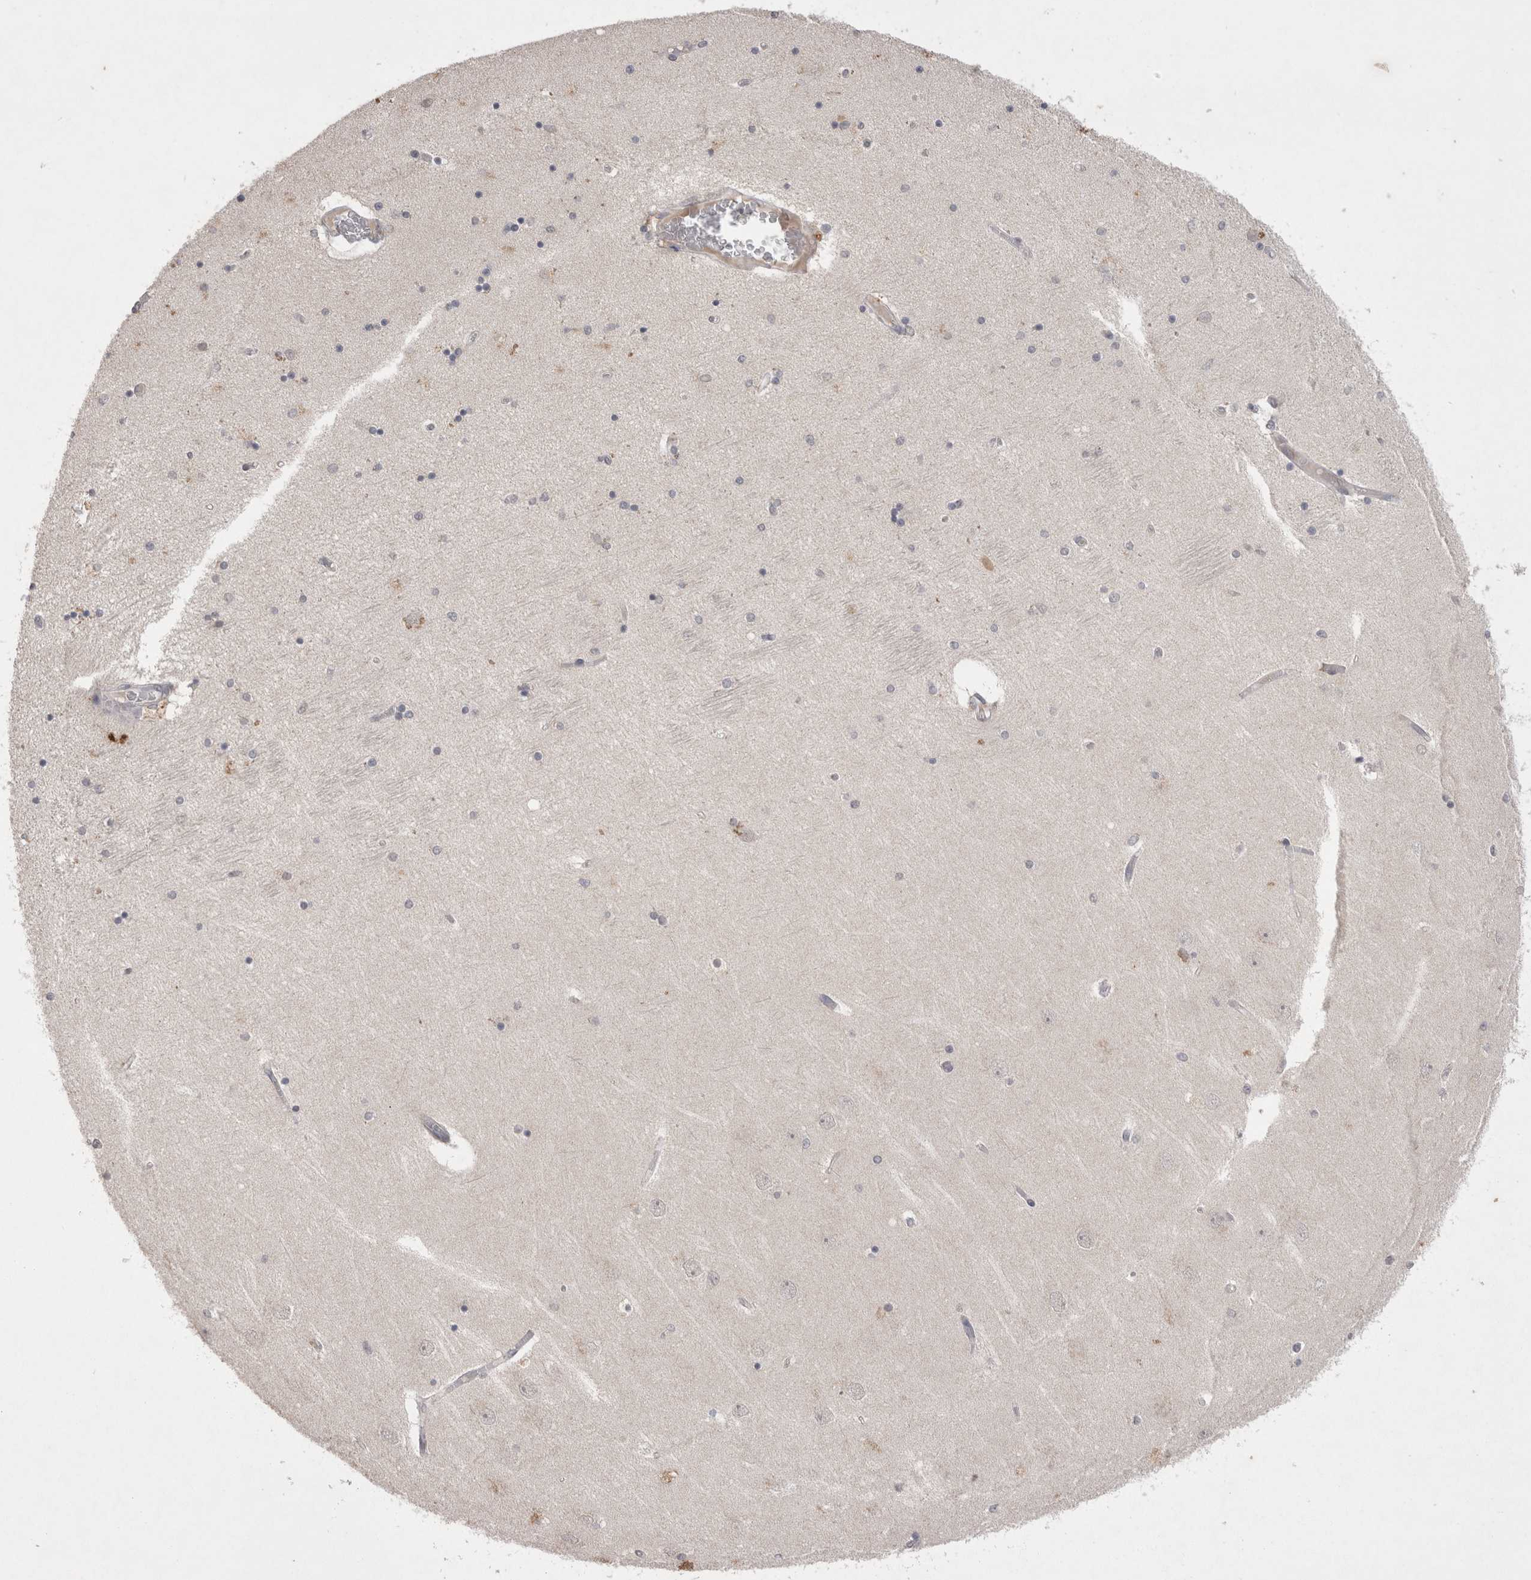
{"staining": {"intensity": "negative", "quantity": "none", "location": "none"}, "tissue": "hippocampus", "cell_type": "Glial cells", "image_type": "normal", "snomed": [{"axis": "morphology", "description": "Normal tissue, NOS"}, {"axis": "topography", "description": "Hippocampus"}], "caption": "Immunohistochemistry (IHC) micrograph of benign human hippocampus stained for a protein (brown), which displays no positivity in glial cells. (Stains: DAB IHC with hematoxylin counter stain, Microscopy: brightfield microscopy at high magnification).", "gene": "LYVE1", "patient": {"sex": "female", "age": 54}}